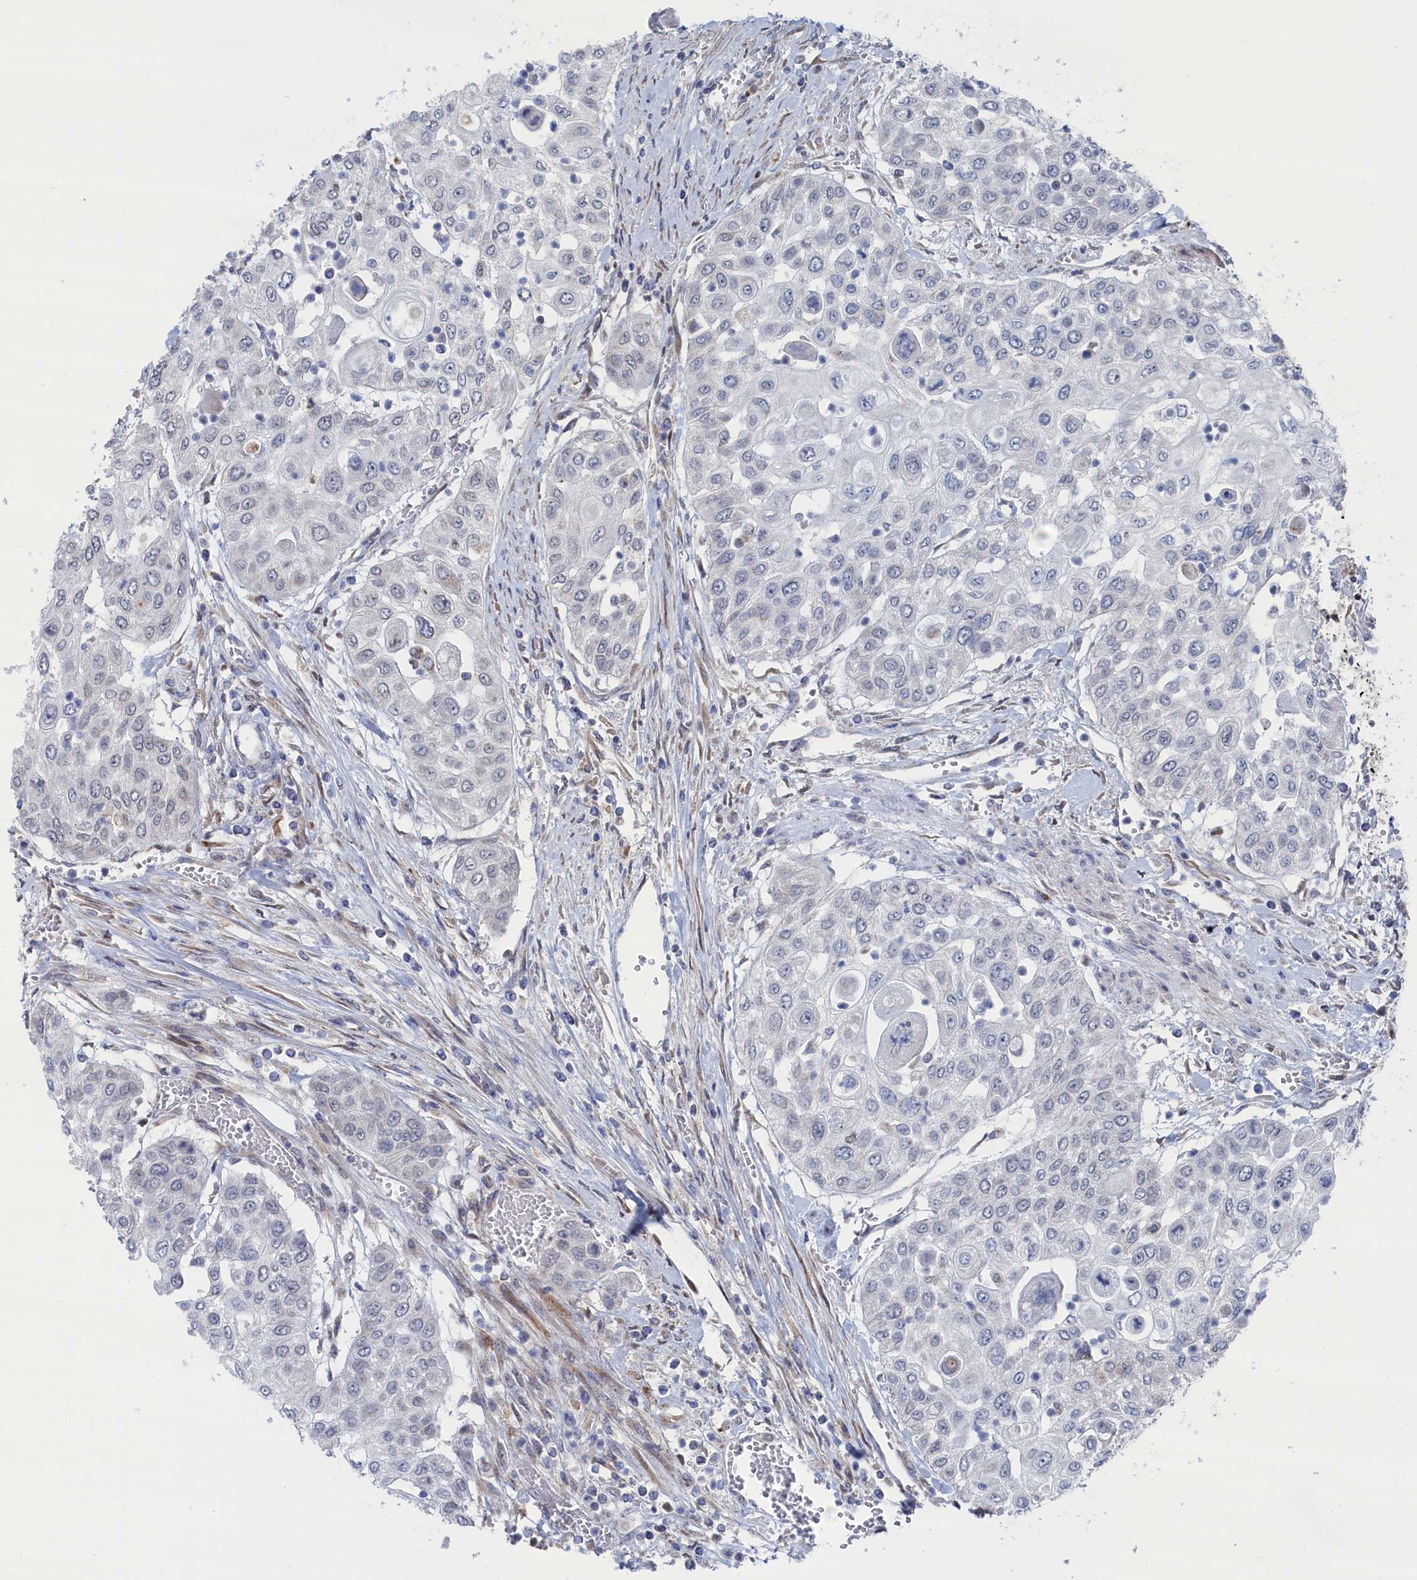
{"staining": {"intensity": "negative", "quantity": "none", "location": "none"}, "tissue": "urothelial cancer", "cell_type": "Tumor cells", "image_type": "cancer", "snomed": [{"axis": "morphology", "description": "Urothelial carcinoma, High grade"}, {"axis": "topography", "description": "Urinary bladder"}], "caption": "Immunohistochemistry (IHC) of human urothelial cancer reveals no staining in tumor cells.", "gene": "IRX1", "patient": {"sex": "female", "age": 79}}